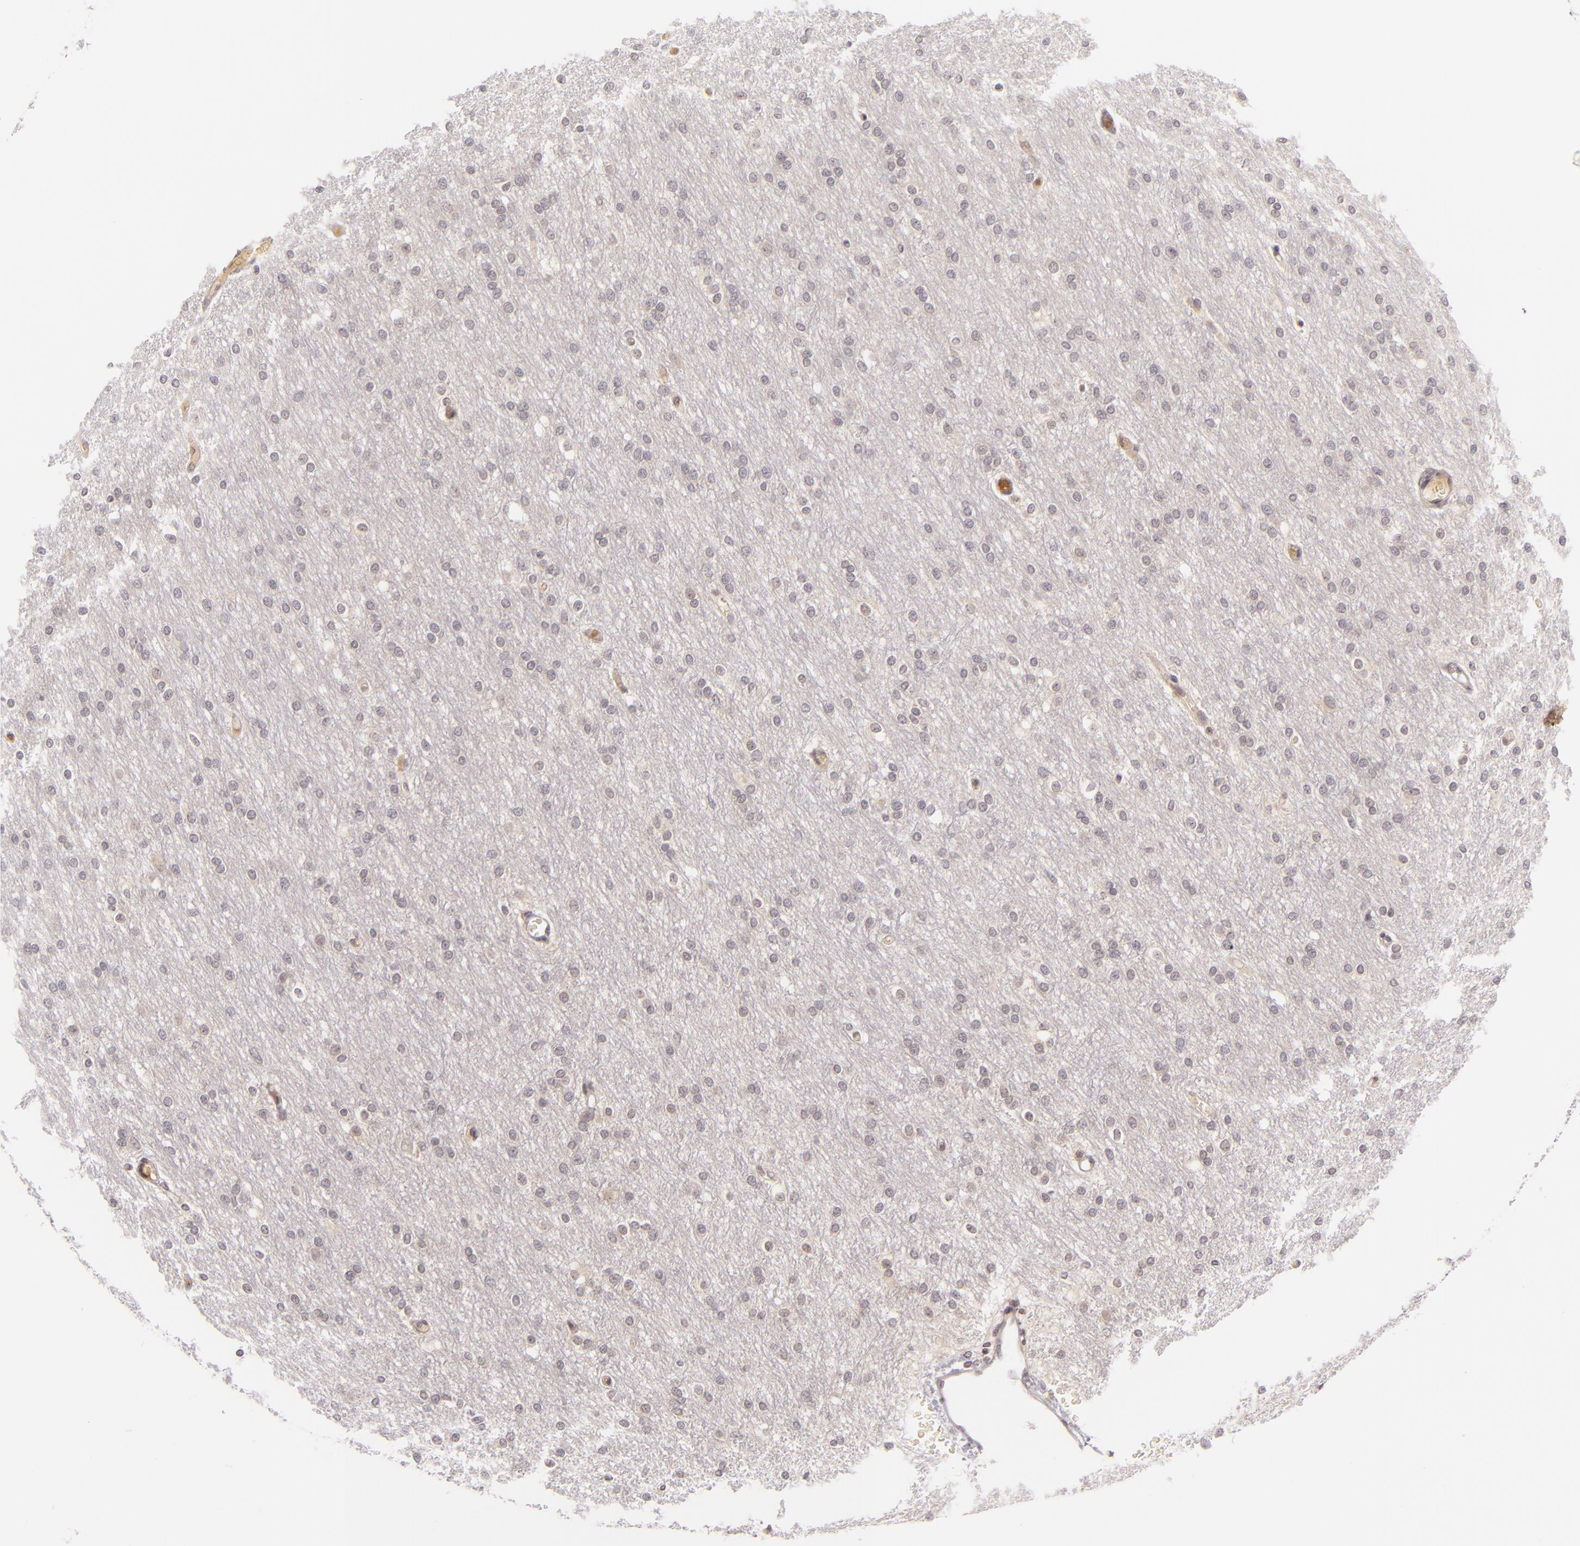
{"staining": {"intensity": "weak", "quantity": "25%-75%", "location": "cytoplasmic/membranous"}, "tissue": "cerebral cortex", "cell_type": "Endothelial cells", "image_type": "normal", "snomed": [{"axis": "morphology", "description": "Normal tissue, NOS"}, {"axis": "morphology", "description": "Inflammation, NOS"}, {"axis": "topography", "description": "Cerebral cortex"}], "caption": "Immunohistochemical staining of normal cerebral cortex reveals low levels of weak cytoplasmic/membranous staining in approximately 25%-75% of endothelial cells.", "gene": "CASP8", "patient": {"sex": "male", "age": 6}}